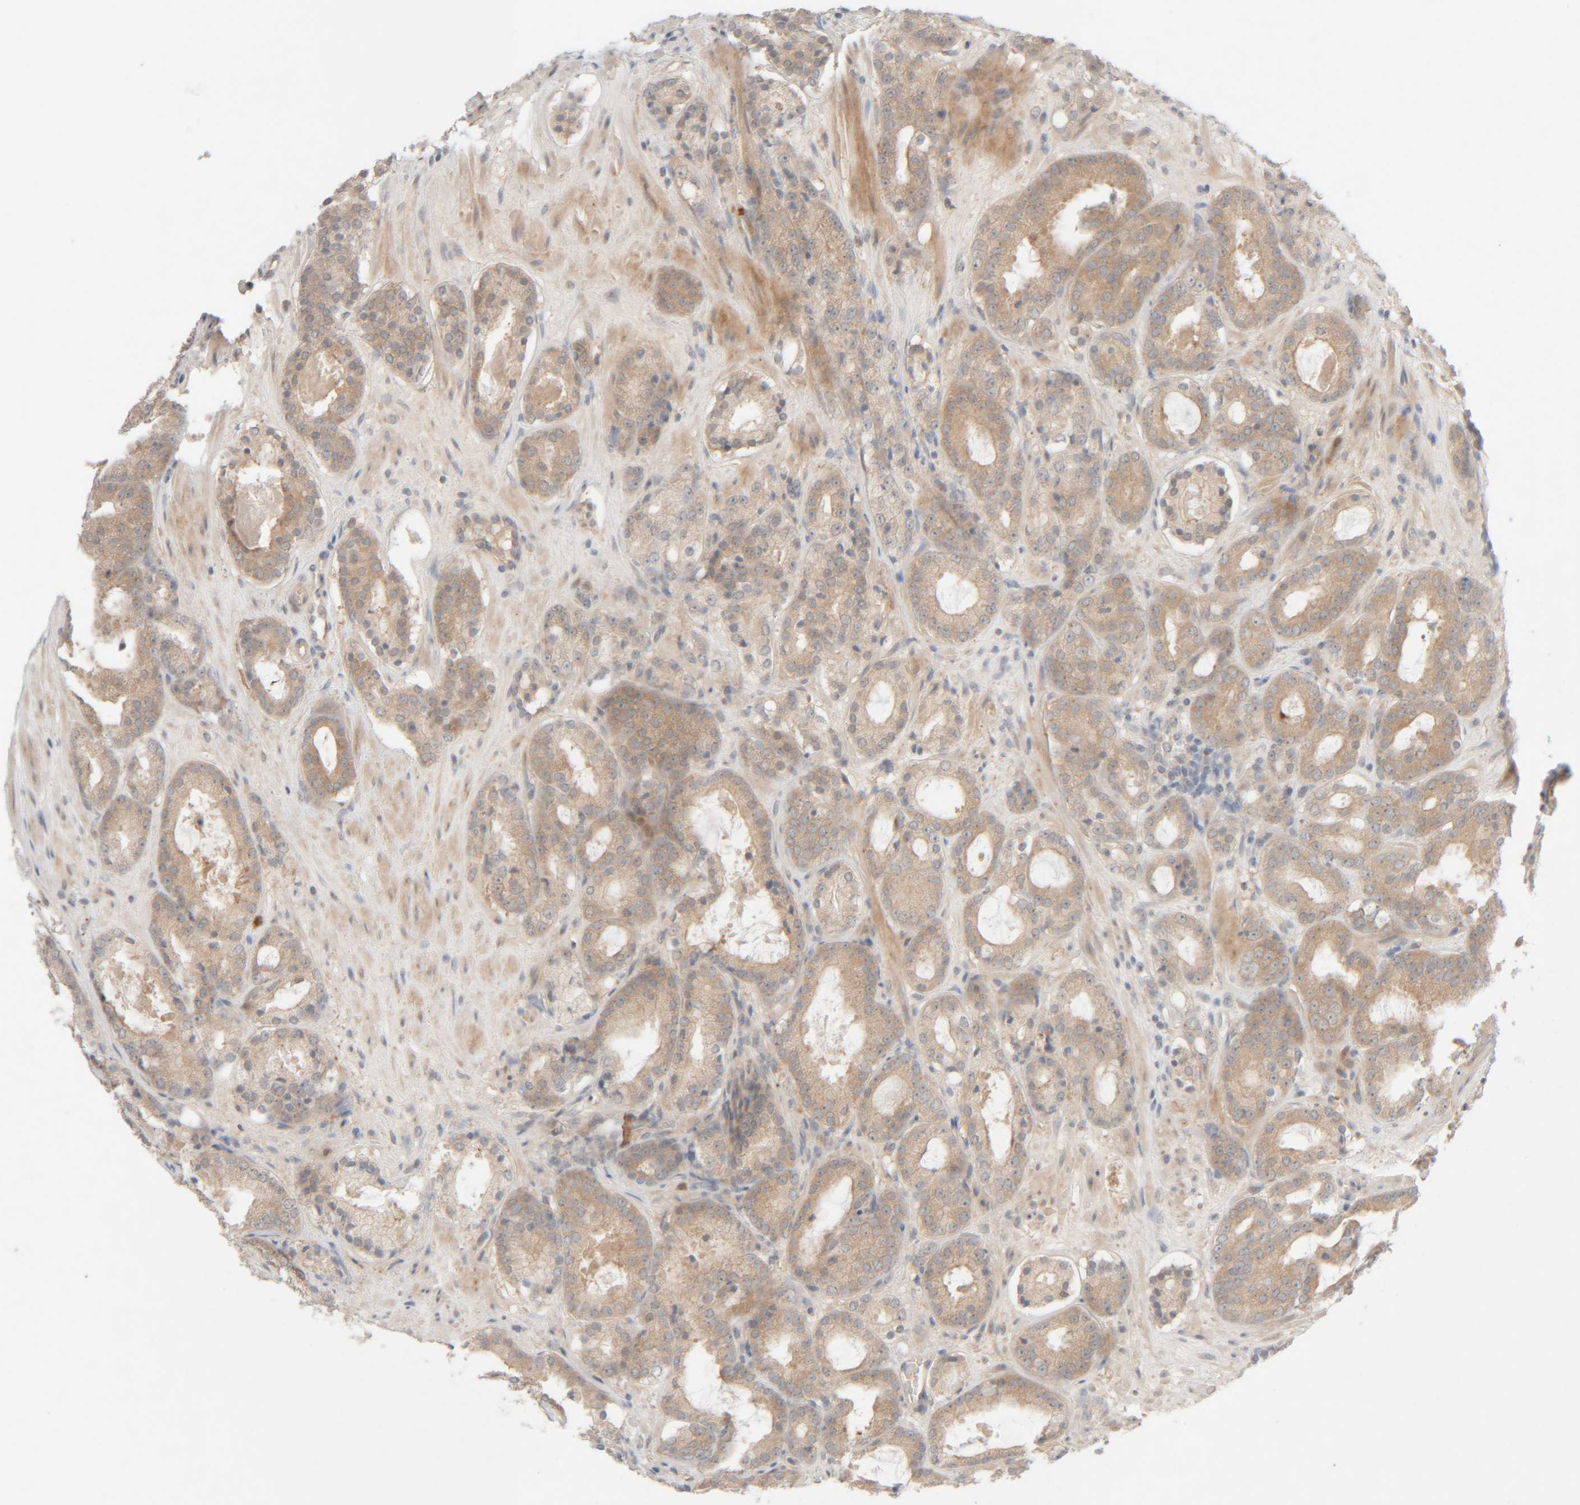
{"staining": {"intensity": "moderate", "quantity": ">75%", "location": "cytoplasmic/membranous"}, "tissue": "prostate cancer", "cell_type": "Tumor cells", "image_type": "cancer", "snomed": [{"axis": "morphology", "description": "Adenocarcinoma, Low grade"}, {"axis": "topography", "description": "Prostate"}], "caption": "Immunohistochemistry histopathology image of neoplastic tissue: prostate cancer stained using immunohistochemistry exhibits medium levels of moderate protein expression localized specifically in the cytoplasmic/membranous of tumor cells, appearing as a cytoplasmic/membranous brown color.", "gene": "CHKA", "patient": {"sex": "male", "age": 69}}